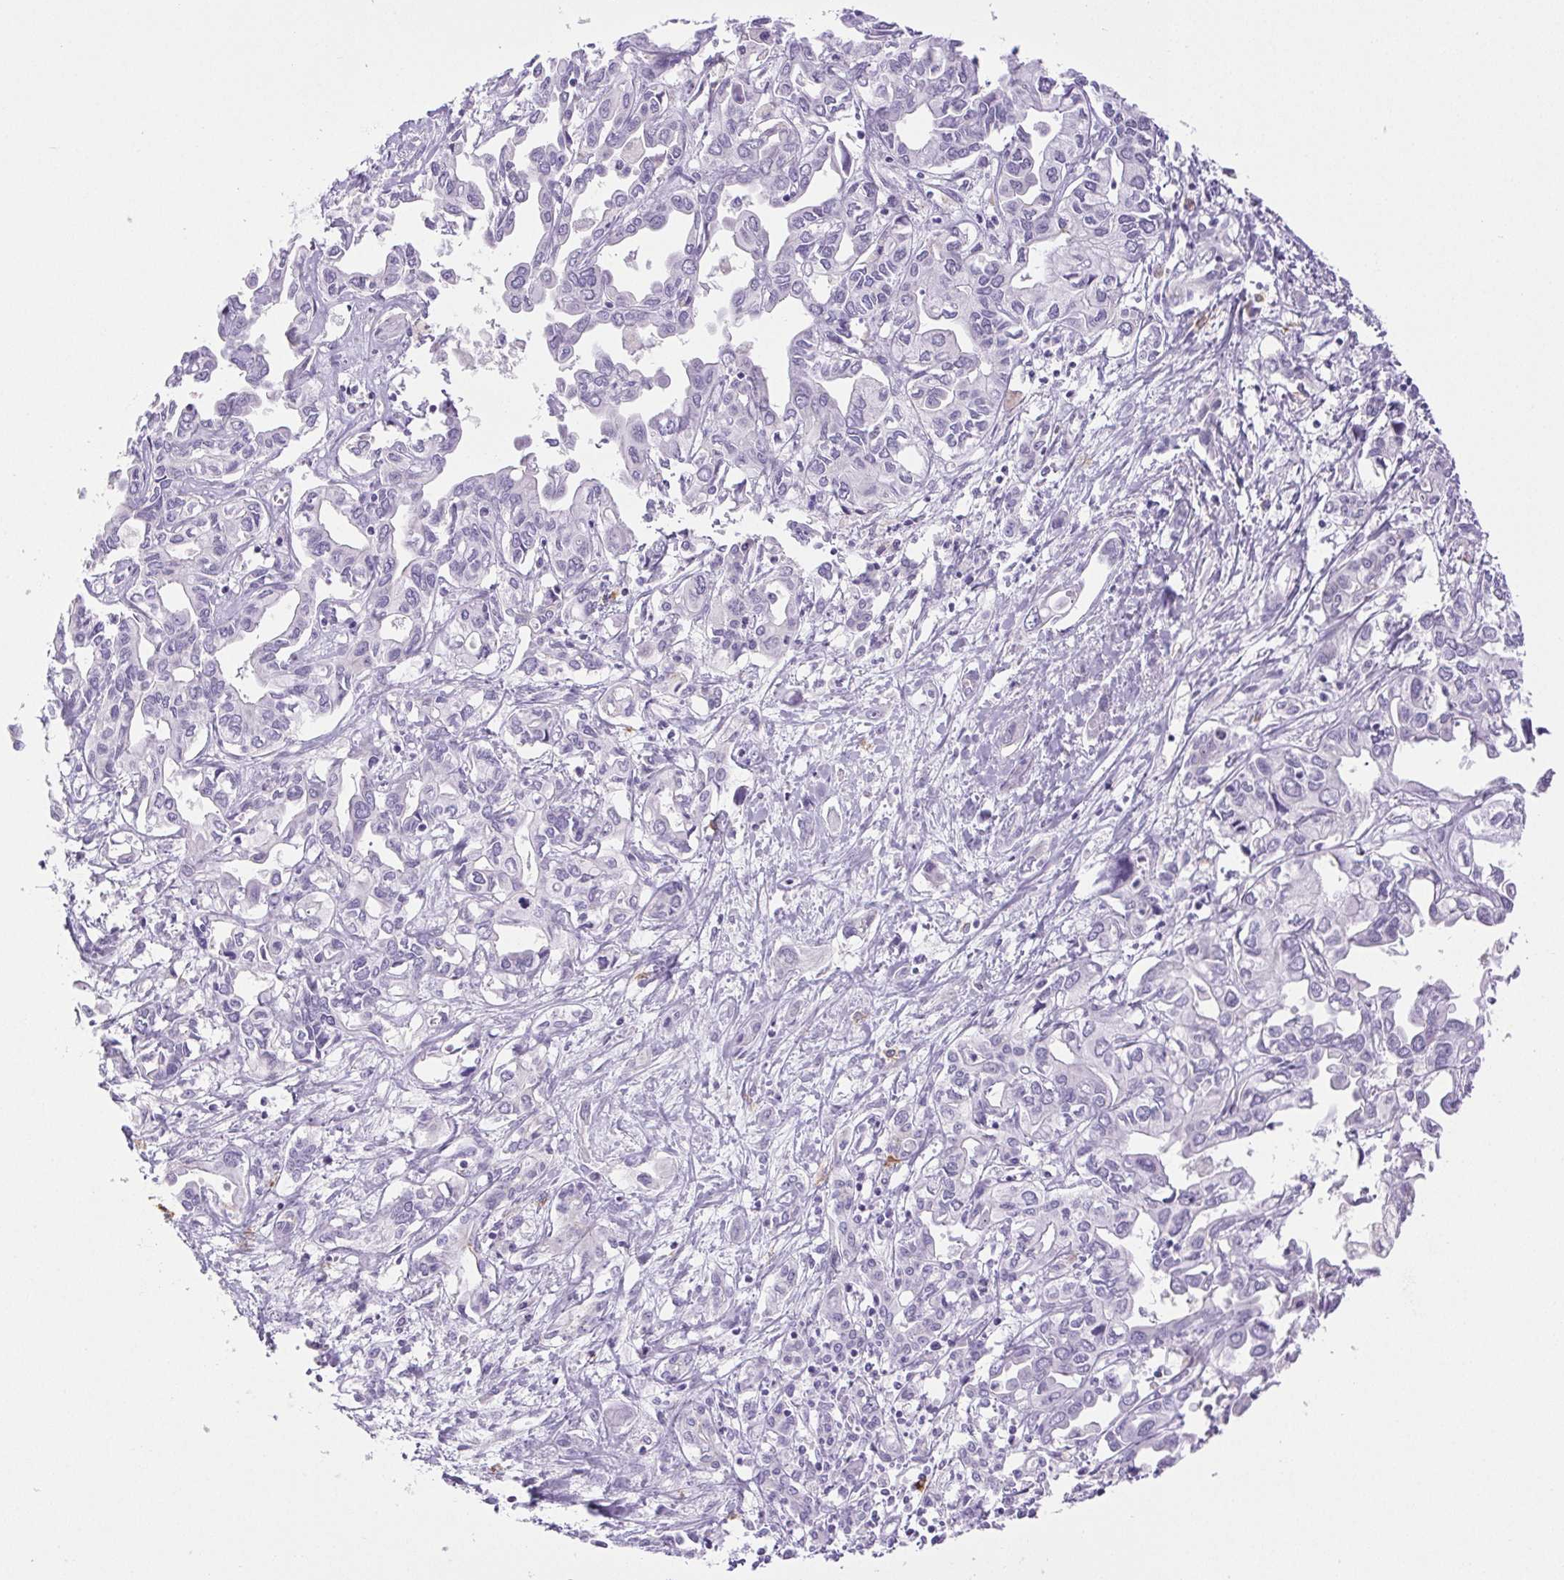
{"staining": {"intensity": "negative", "quantity": "none", "location": "none"}, "tissue": "liver cancer", "cell_type": "Tumor cells", "image_type": "cancer", "snomed": [{"axis": "morphology", "description": "Cholangiocarcinoma"}, {"axis": "topography", "description": "Liver"}], "caption": "Histopathology image shows no significant protein positivity in tumor cells of liver cancer.", "gene": "PAPPA2", "patient": {"sex": "female", "age": 64}}